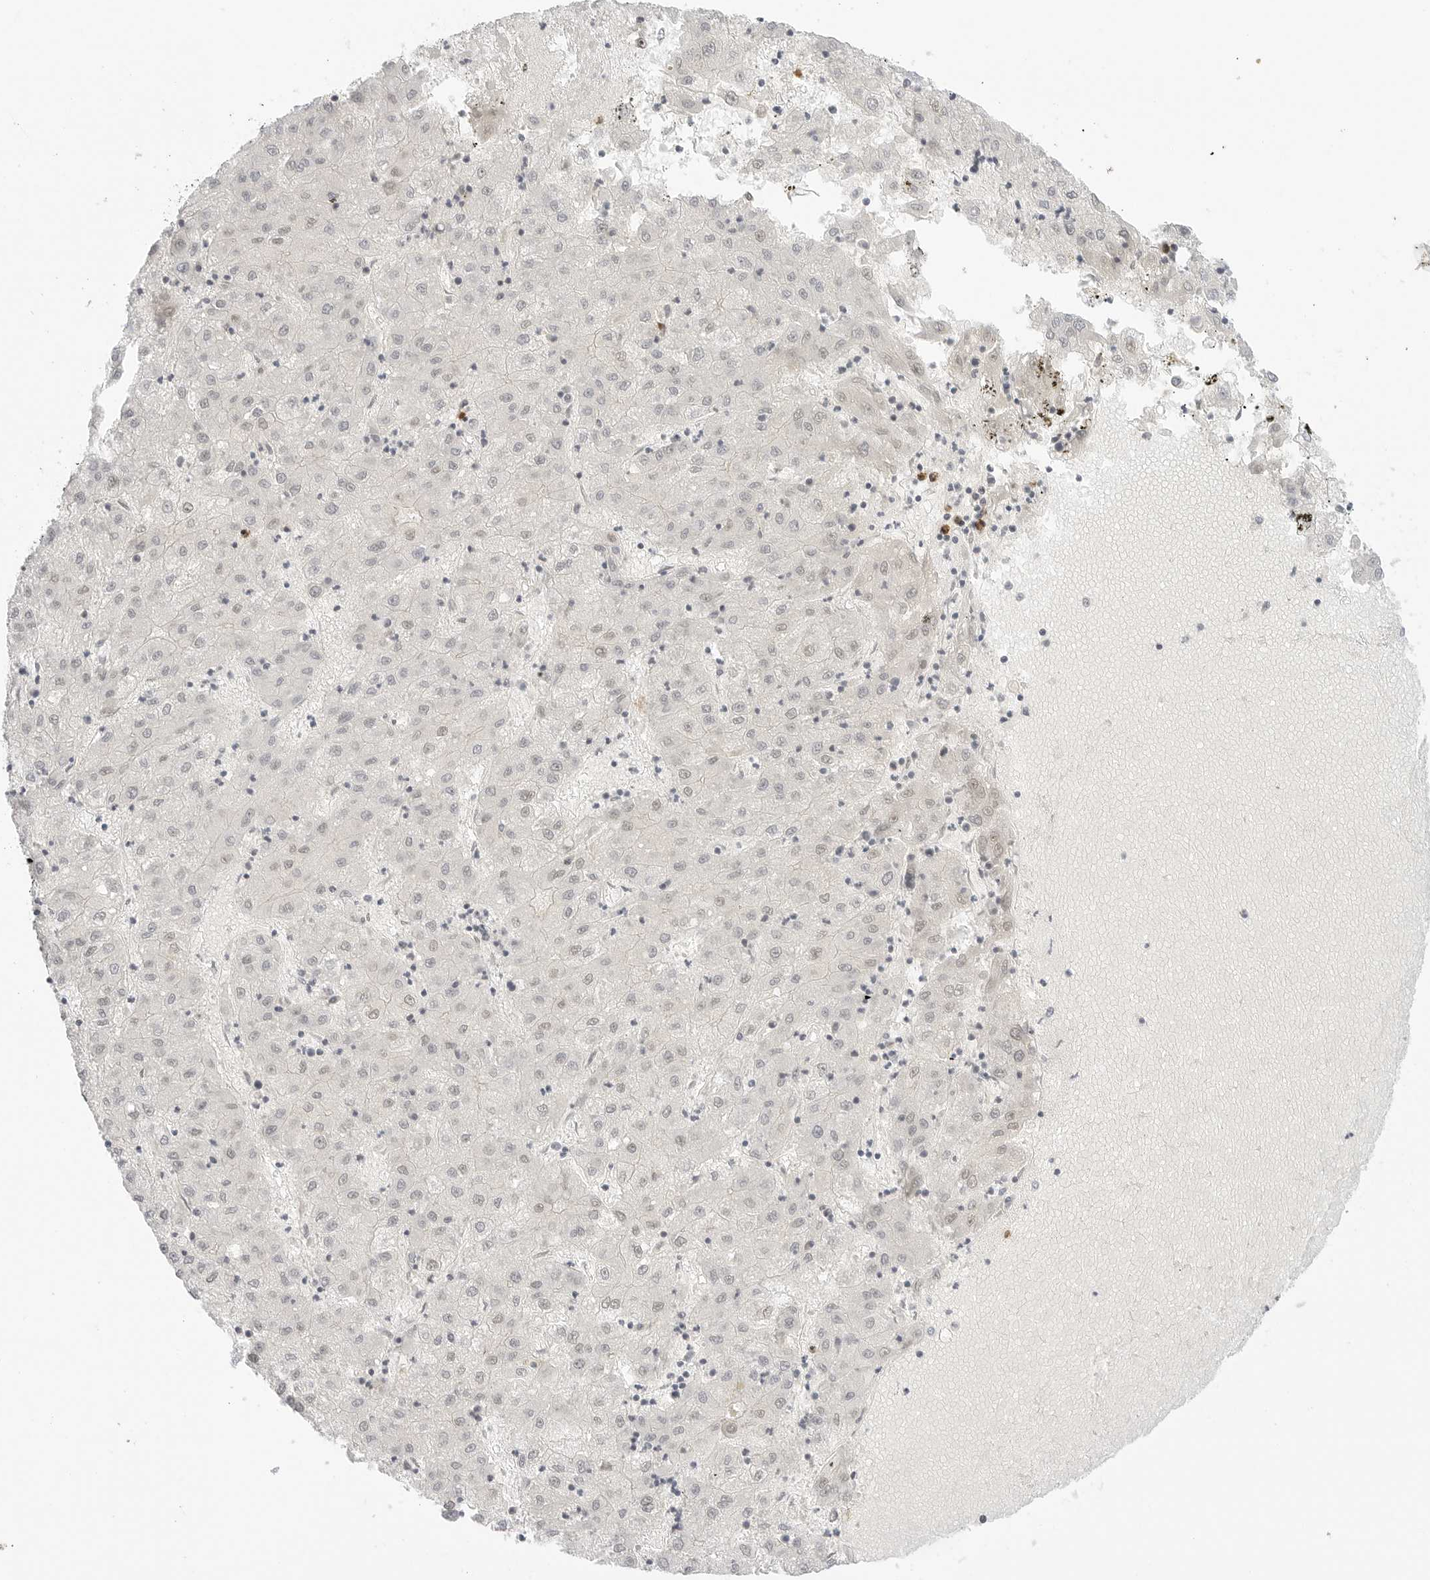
{"staining": {"intensity": "negative", "quantity": "none", "location": "none"}, "tissue": "liver cancer", "cell_type": "Tumor cells", "image_type": "cancer", "snomed": [{"axis": "morphology", "description": "Carcinoma, Hepatocellular, NOS"}, {"axis": "topography", "description": "Liver"}], "caption": "Tumor cells are negative for protein expression in human liver hepatocellular carcinoma.", "gene": "HIPK3", "patient": {"sex": "male", "age": 72}}